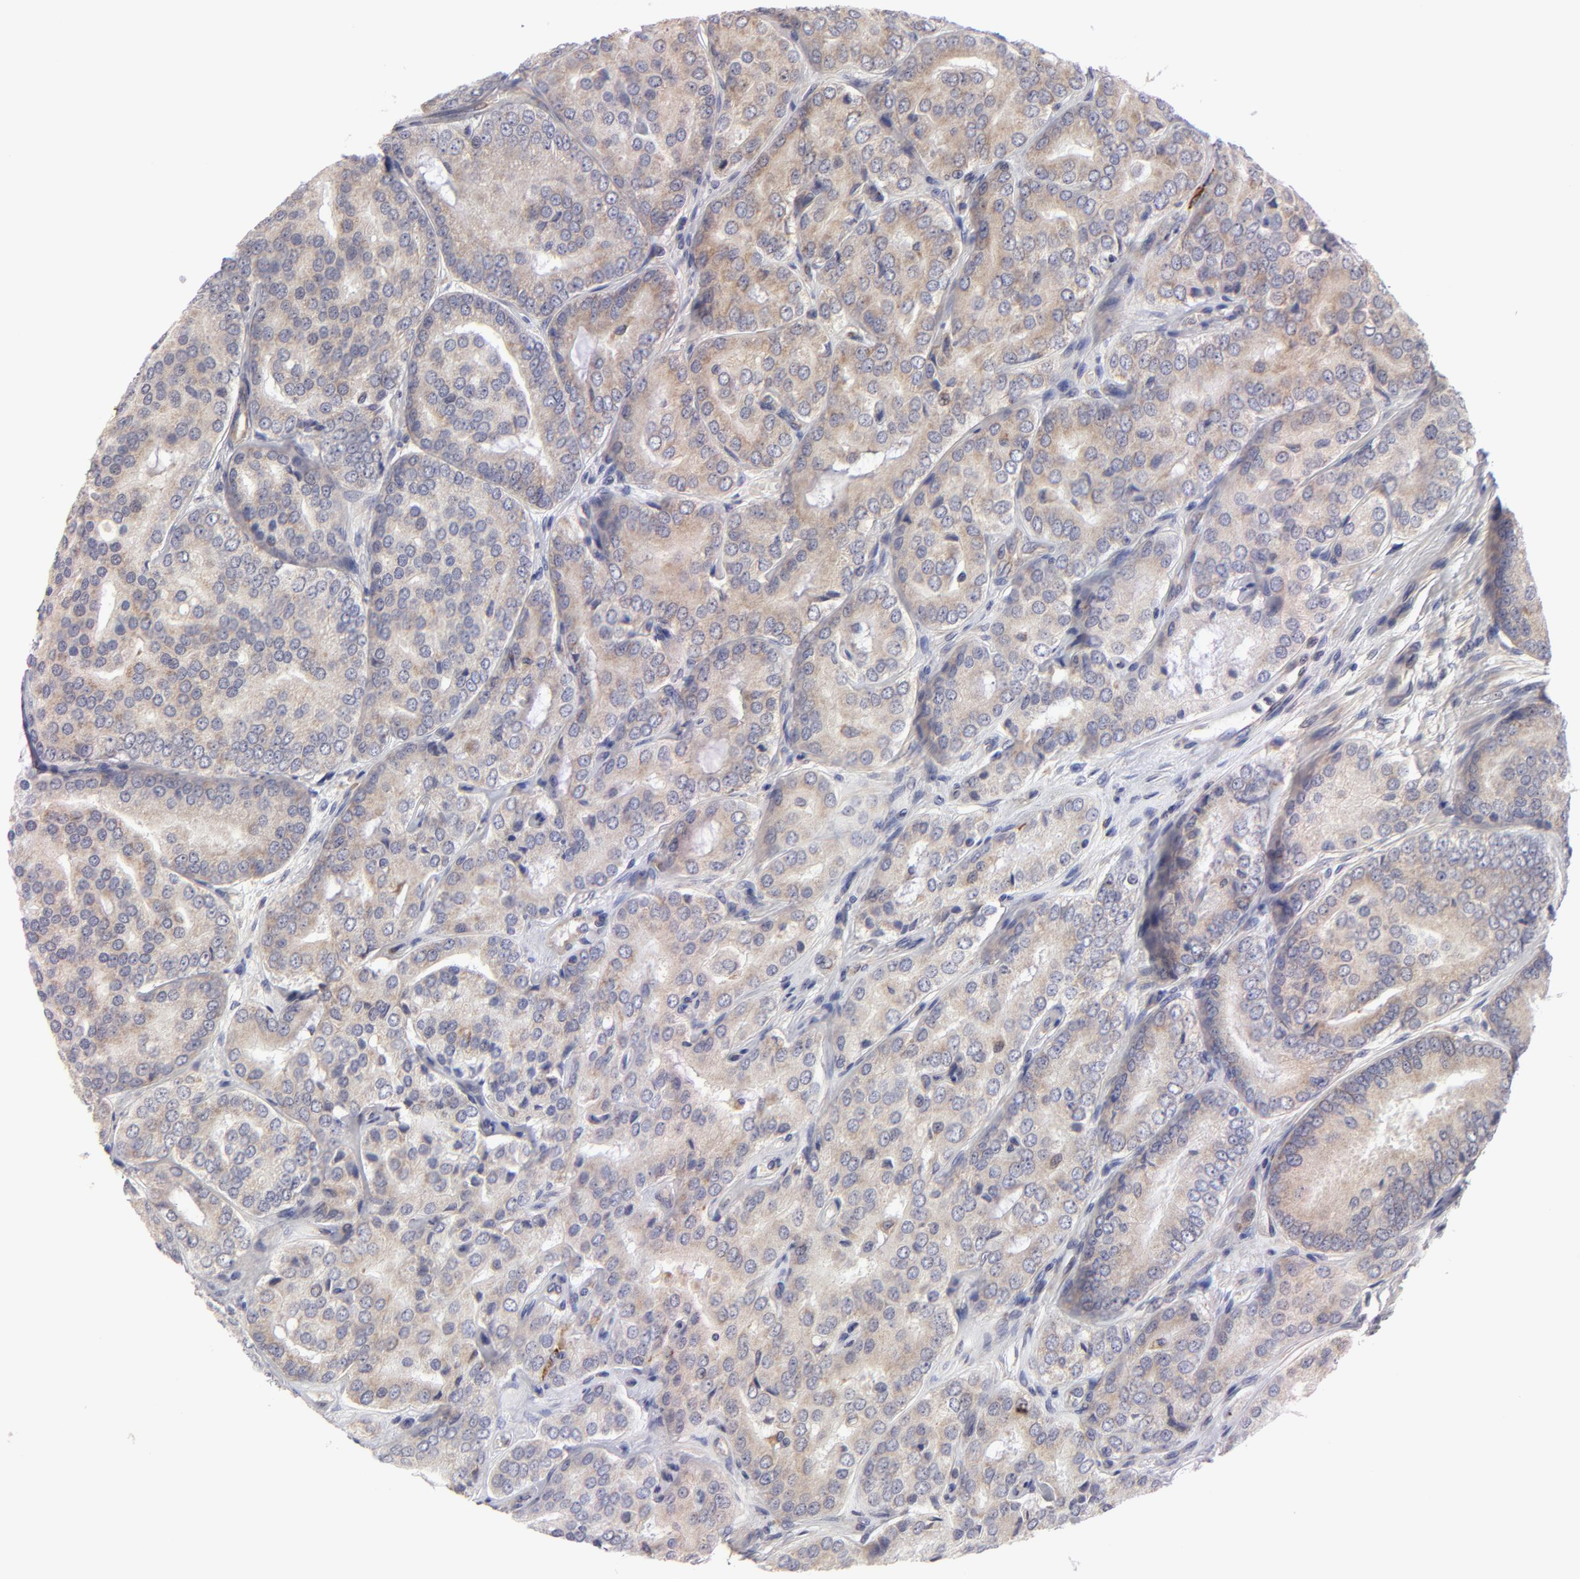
{"staining": {"intensity": "weak", "quantity": ">75%", "location": "cytoplasmic/membranous"}, "tissue": "prostate cancer", "cell_type": "Tumor cells", "image_type": "cancer", "snomed": [{"axis": "morphology", "description": "Adenocarcinoma, High grade"}, {"axis": "topography", "description": "Prostate"}], "caption": "Immunohistochemistry micrograph of neoplastic tissue: prostate cancer stained using IHC shows low levels of weak protein expression localized specifically in the cytoplasmic/membranous of tumor cells, appearing as a cytoplasmic/membranous brown color.", "gene": "HCCS", "patient": {"sex": "male", "age": 64}}